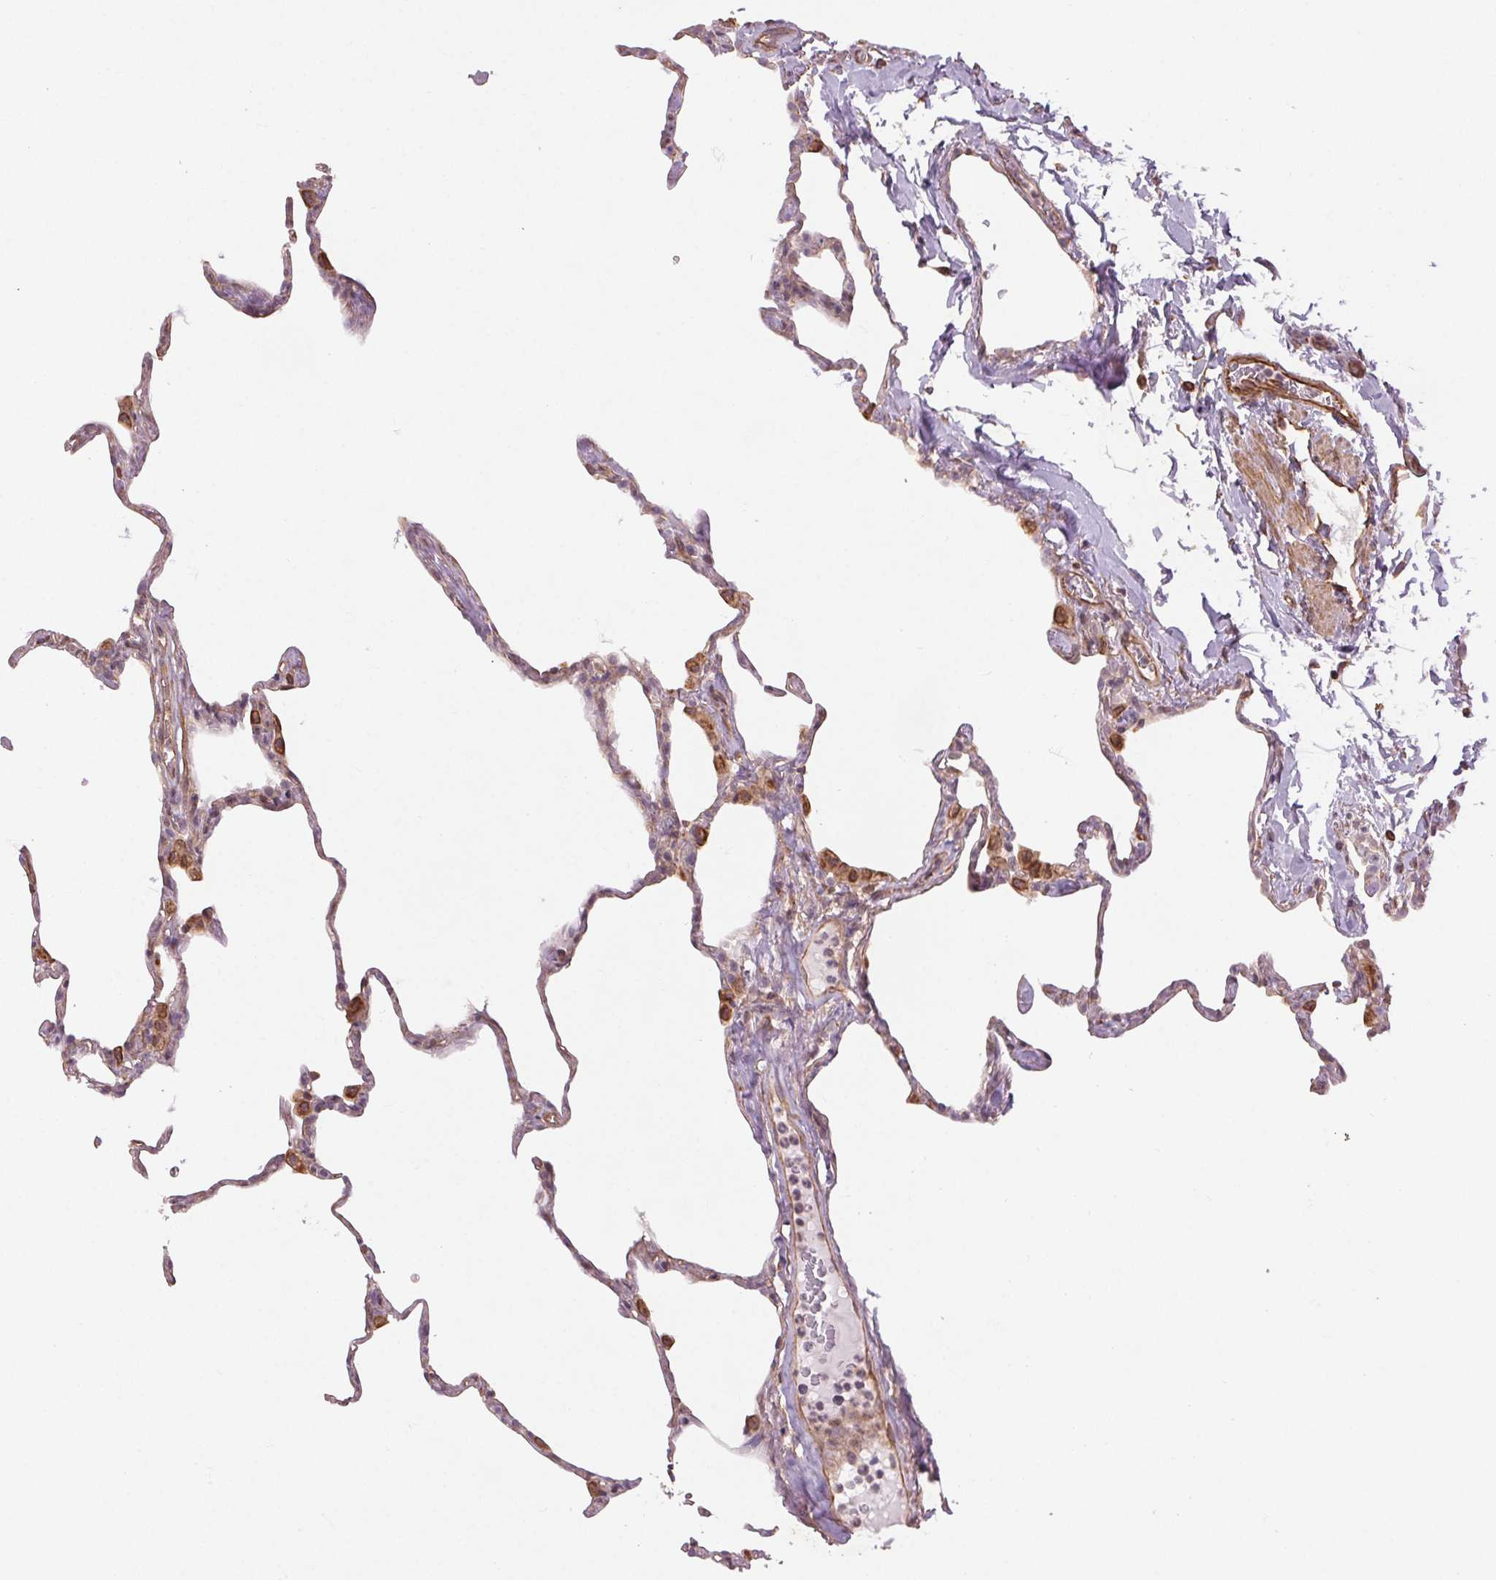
{"staining": {"intensity": "moderate", "quantity": "25%-75%", "location": "cytoplasmic/membranous"}, "tissue": "lung", "cell_type": "Alveolar cells", "image_type": "normal", "snomed": [{"axis": "morphology", "description": "Normal tissue, NOS"}, {"axis": "topography", "description": "Lung"}], "caption": "A brown stain shows moderate cytoplasmic/membranous positivity of a protein in alveolar cells of unremarkable human lung. (DAB (3,3'-diaminobenzidine) IHC, brown staining for protein, blue staining for nuclei).", "gene": "CCSER1", "patient": {"sex": "male", "age": 65}}